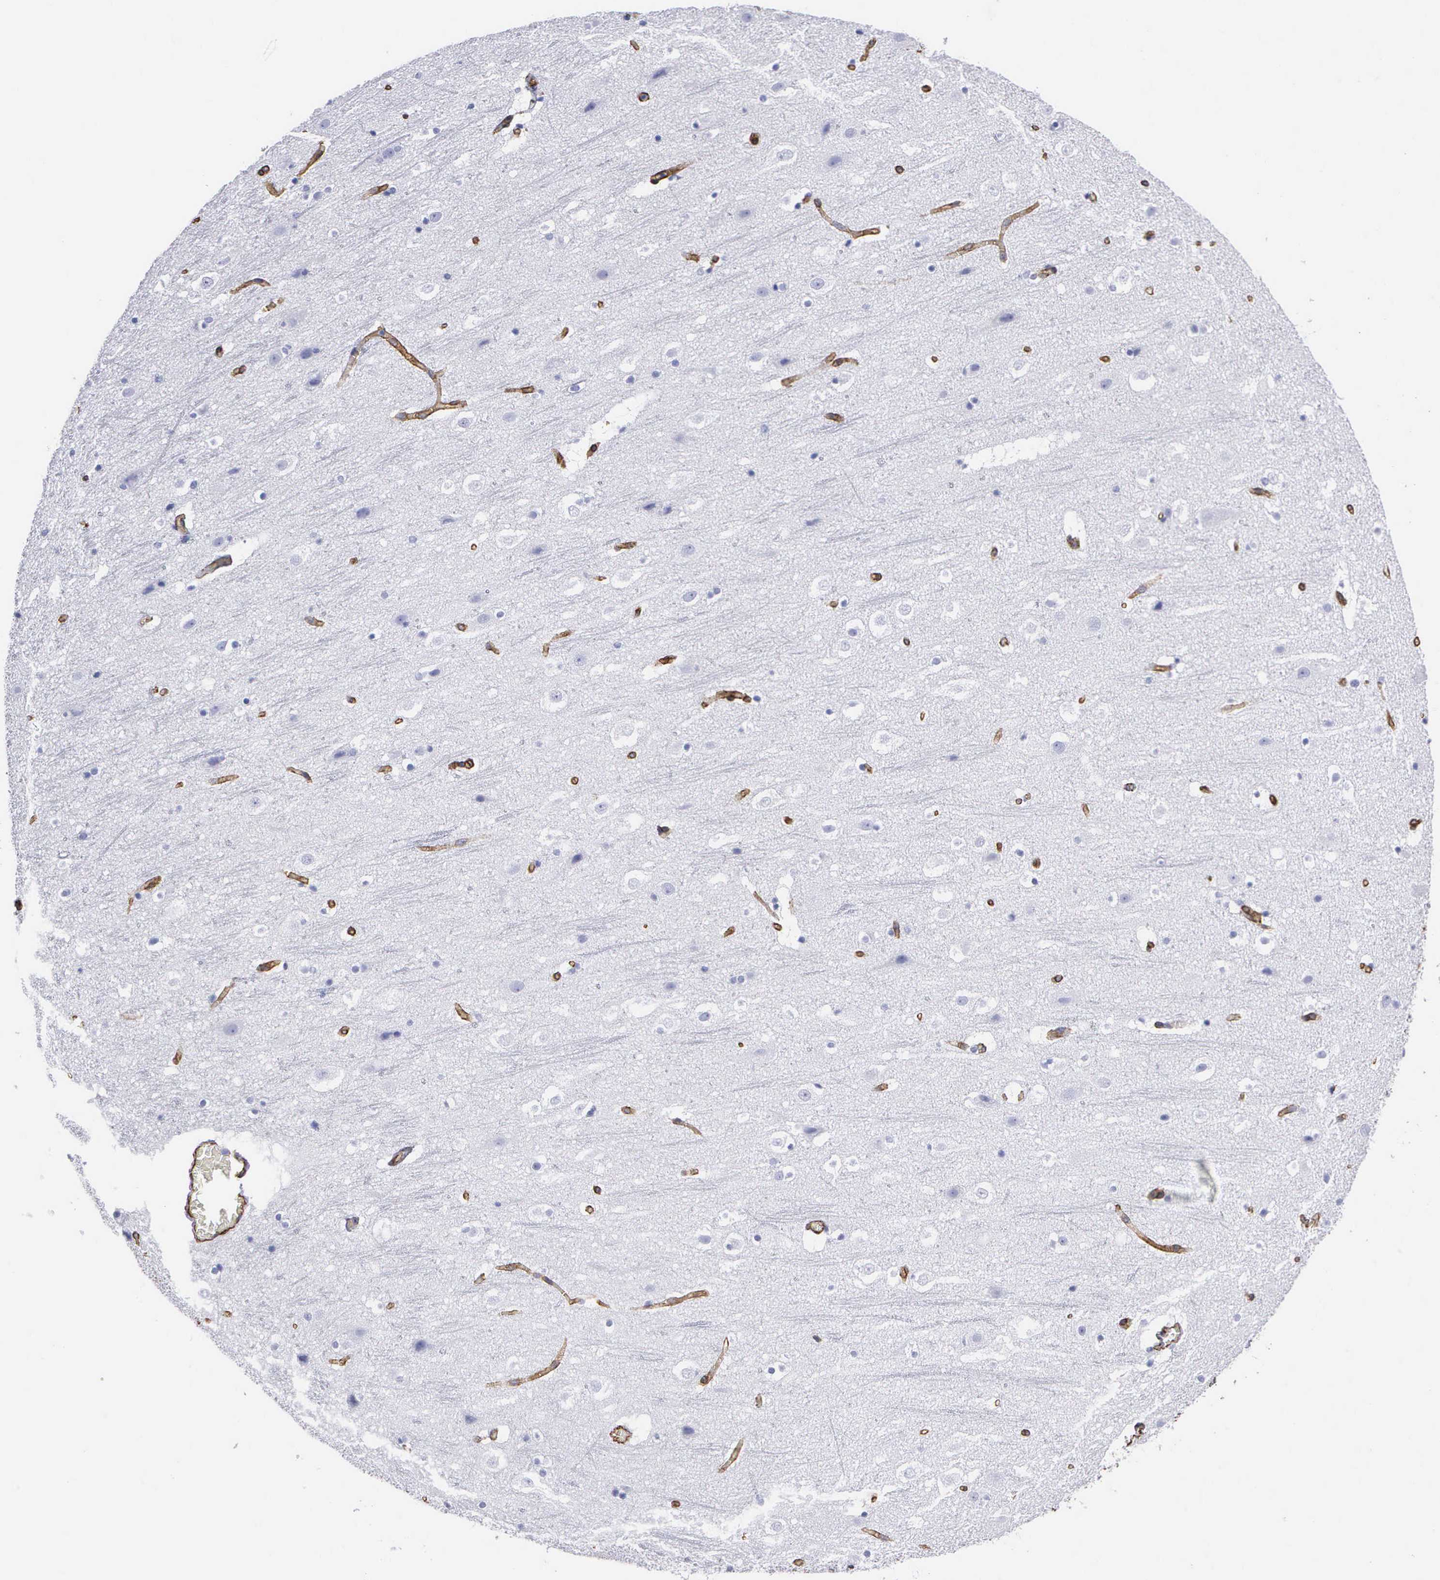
{"staining": {"intensity": "strong", "quantity": ">75%", "location": "cytoplasmic/membranous"}, "tissue": "cerebral cortex", "cell_type": "Endothelial cells", "image_type": "normal", "snomed": [{"axis": "morphology", "description": "Normal tissue, NOS"}, {"axis": "topography", "description": "Cerebral cortex"}], "caption": "Immunohistochemistry of normal cerebral cortex exhibits high levels of strong cytoplasmic/membranous positivity in about >75% of endothelial cells.", "gene": "MAGEB10", "patient": {"sex": "male", "age": 45}}